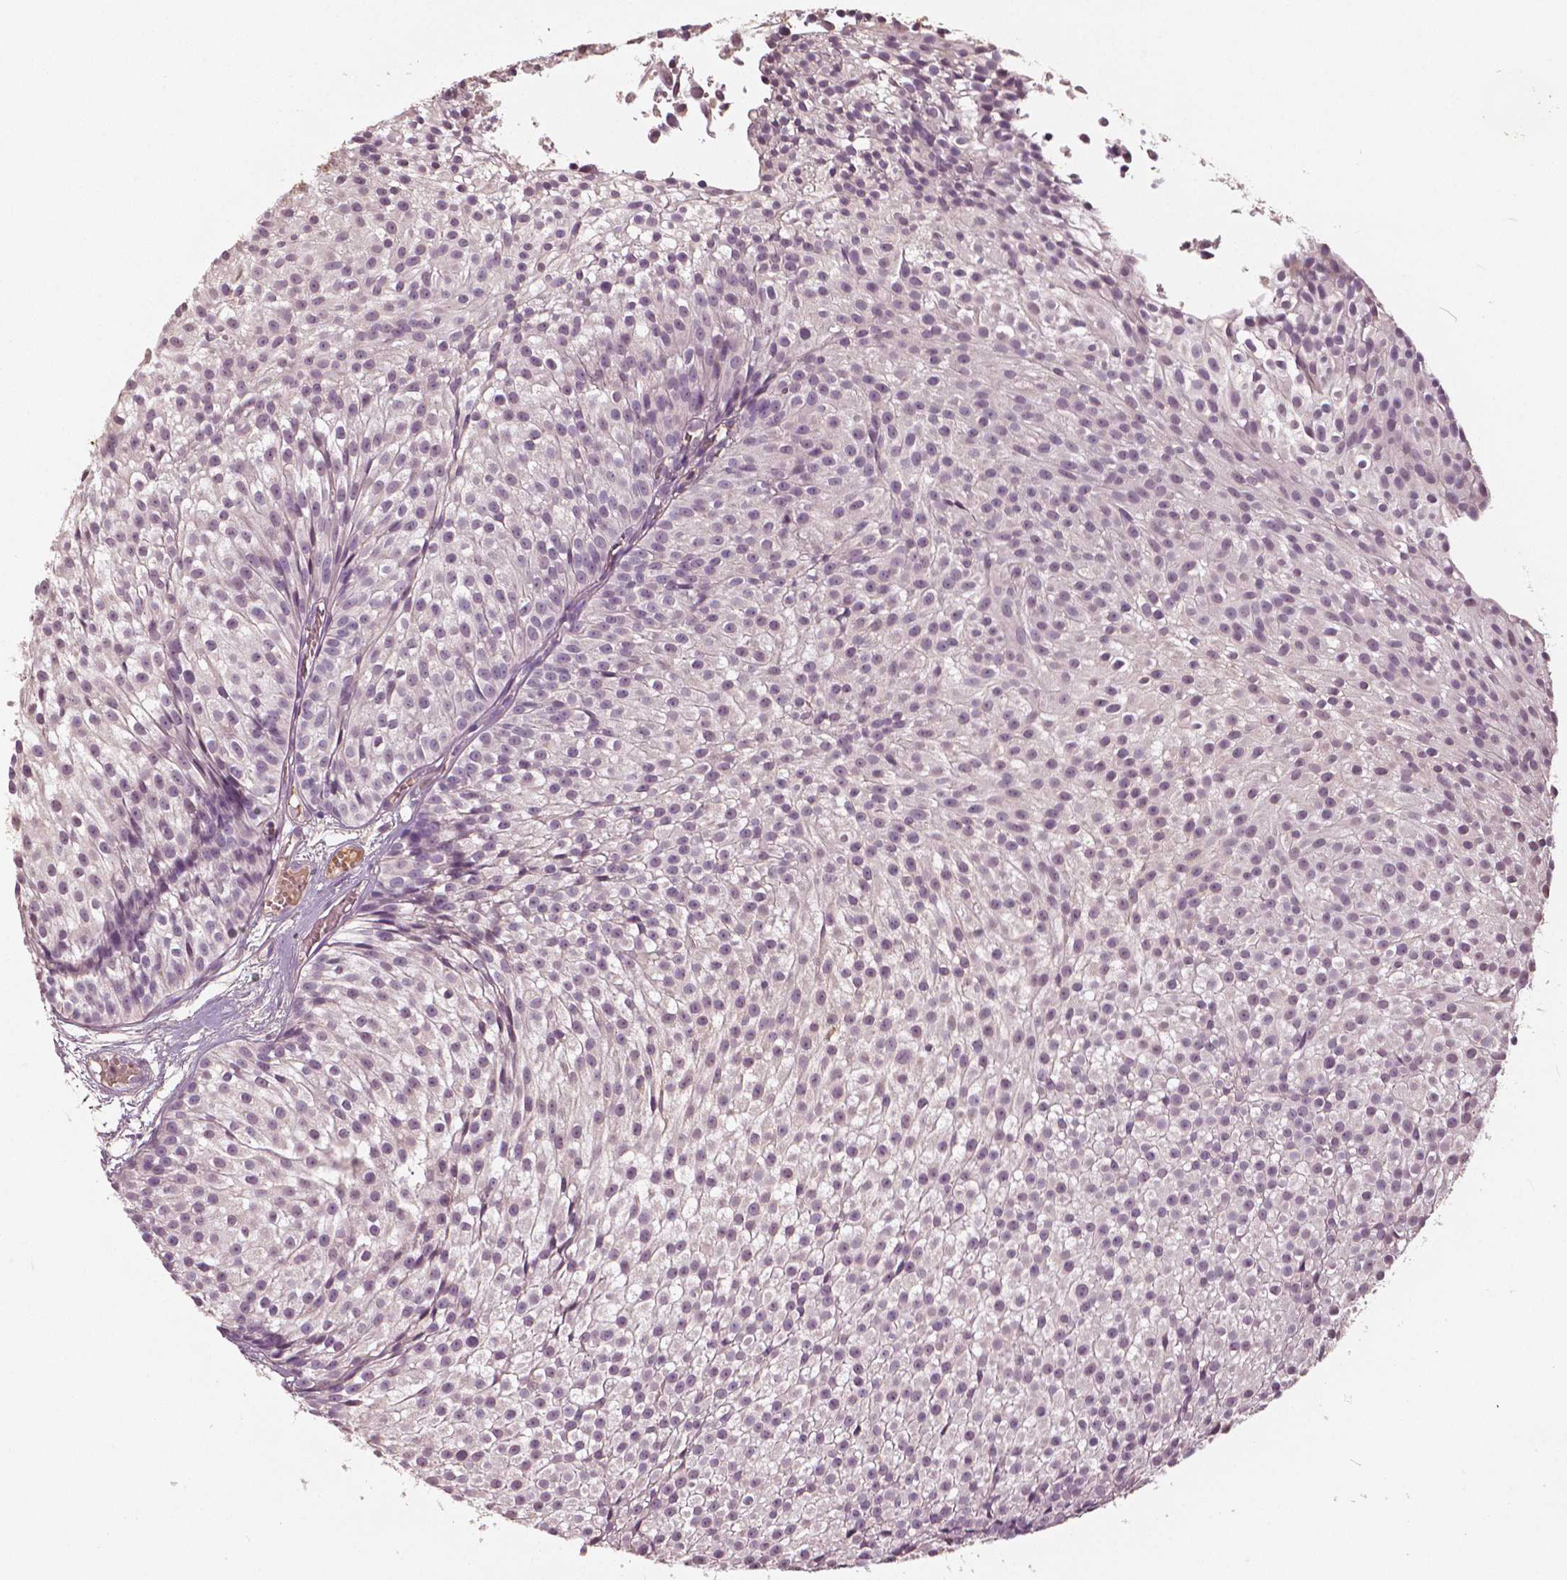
{"staining": {"intensity": "weak", "quantity": "<25%", "location": "nuclear"}, "tissue": "urothelial cancer", "cell_type": "Tumor cells", "image_type": "cancer", "snomed": [{"axis": "morphology", "description": "Urothelial carcinoma, Low grade"}, {"axis": "topography", "description": "Urinary bladder"}], "caption": "Human urothelial cancer stained for a protein using immunohistochemistry shows no expression in tumor cells.", "gene": "ANGPTL4", "patient": {"sex": "male", "age": 63}}